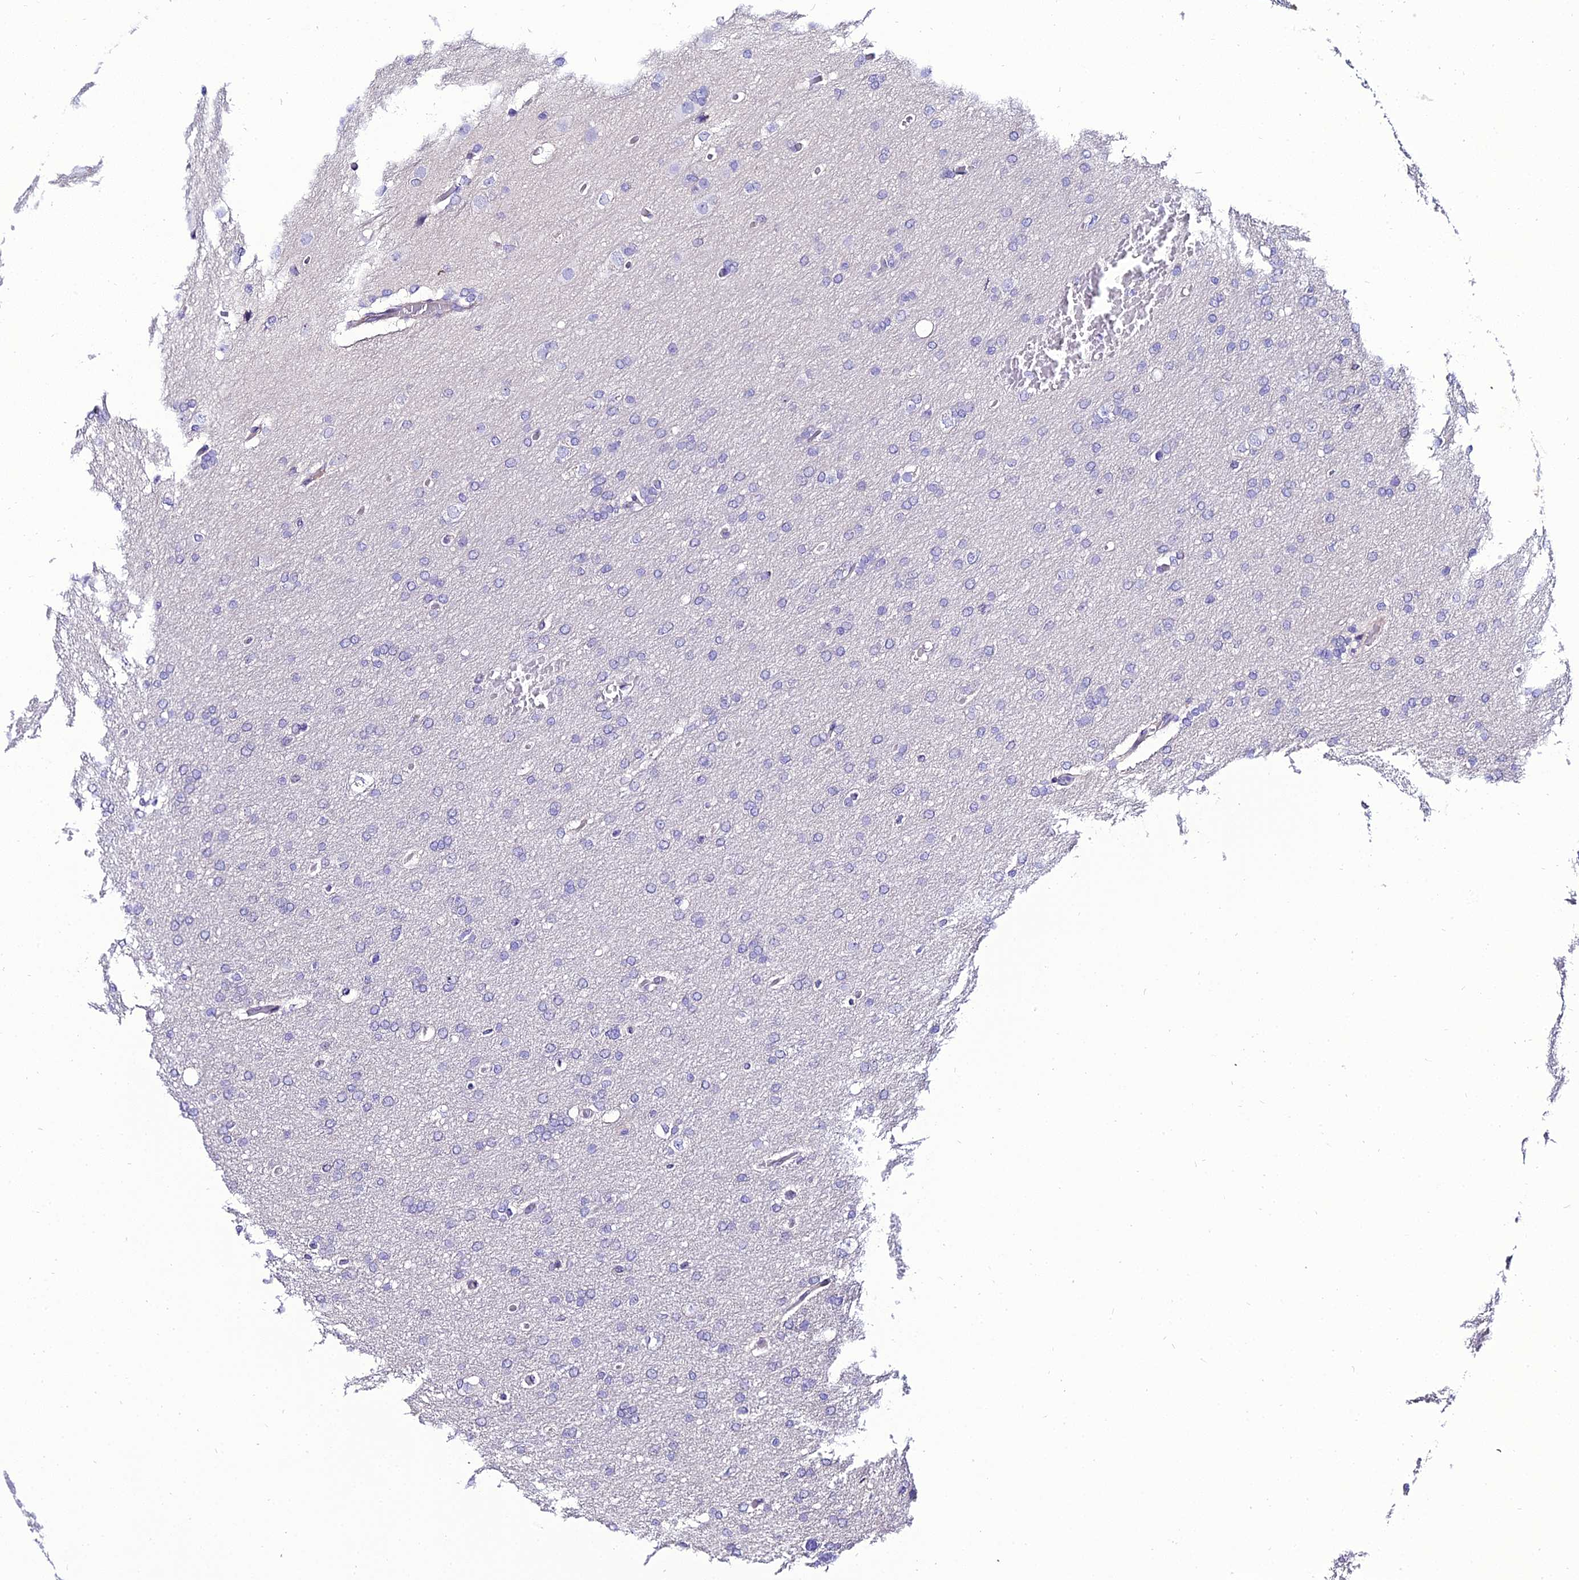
{"staining": {"intensity": "negative", "quantity": "none", "location": "none"}, "tissue": "glioma", "cell_type": "Tumor cells", "image_type": "cancer", "snomed": [{"axis": "morphology", "description": "Glioma, malignant, High grade"}, {"axis": "topography", "description": "Cerebral cortex"}], "caption": "High power microscopy micrograph of an immunohistochemistry (IHC) photomicrograph of glioma, revealing no significant staining in tumor cells.", "gene": "SHQ1", "patient": {"sex": "female", "age": 36}}